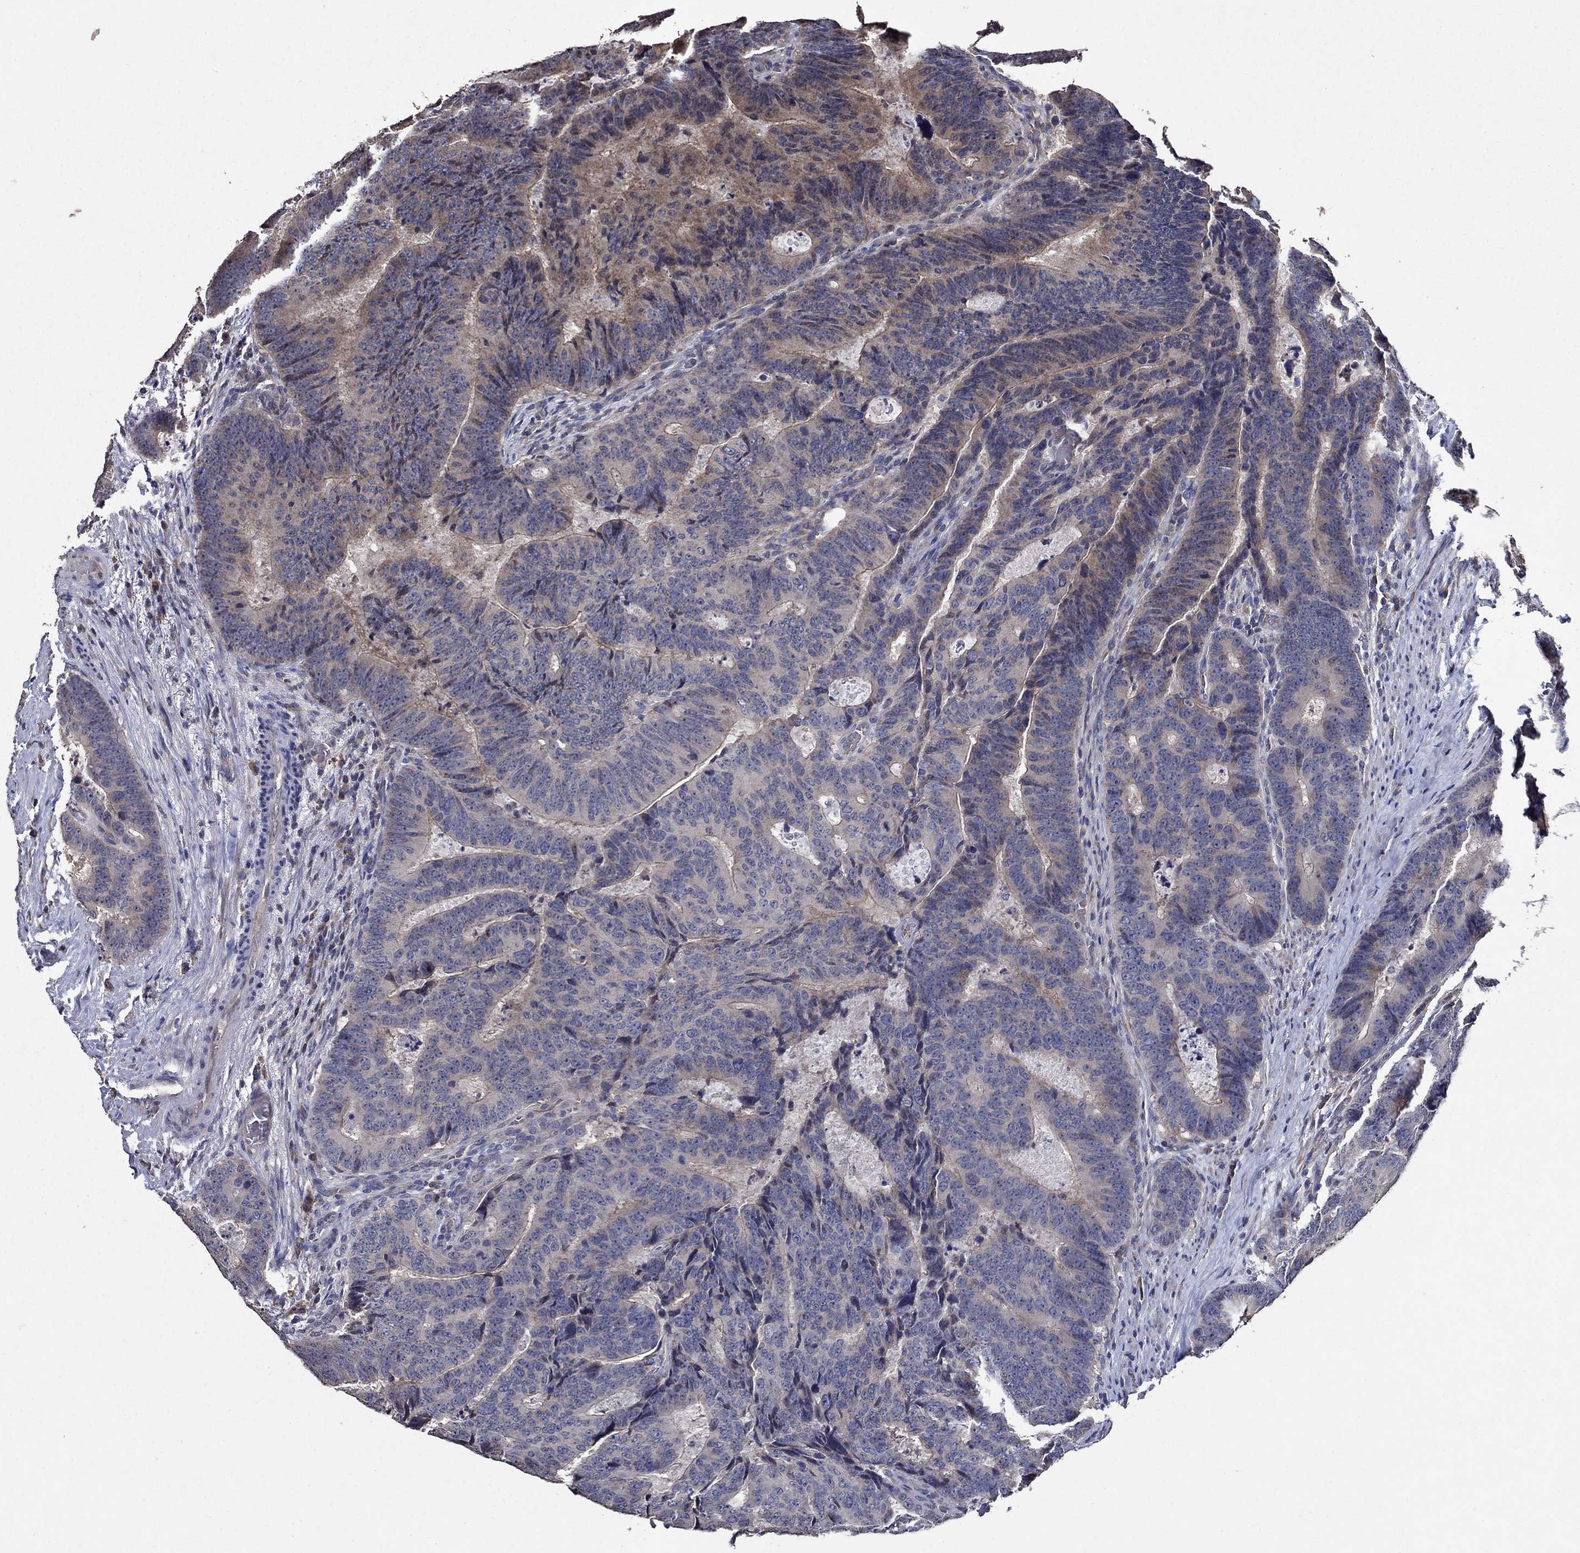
{"staining": {"intensity": "moderate", "quantity": "<25%", "location": "cytoplasmic/membranous"}, "tissue": "colorectal cancer", "cell_type": "Tumor cells", "image_type": "cancer", "snomed": [{"axis": "morphology", "description": "Adenocarcinoma, NOS"}, {"axis": "topography", "description": "Colon"}], "caption": "The image demonstrates a brown stain indicating the presence of a protein in the cytoplasmic/membranous of tumor cells in colorectal adenocarcinoma.", "gene": "HAP1", "patient": {"sex": "female", "age": 82}}